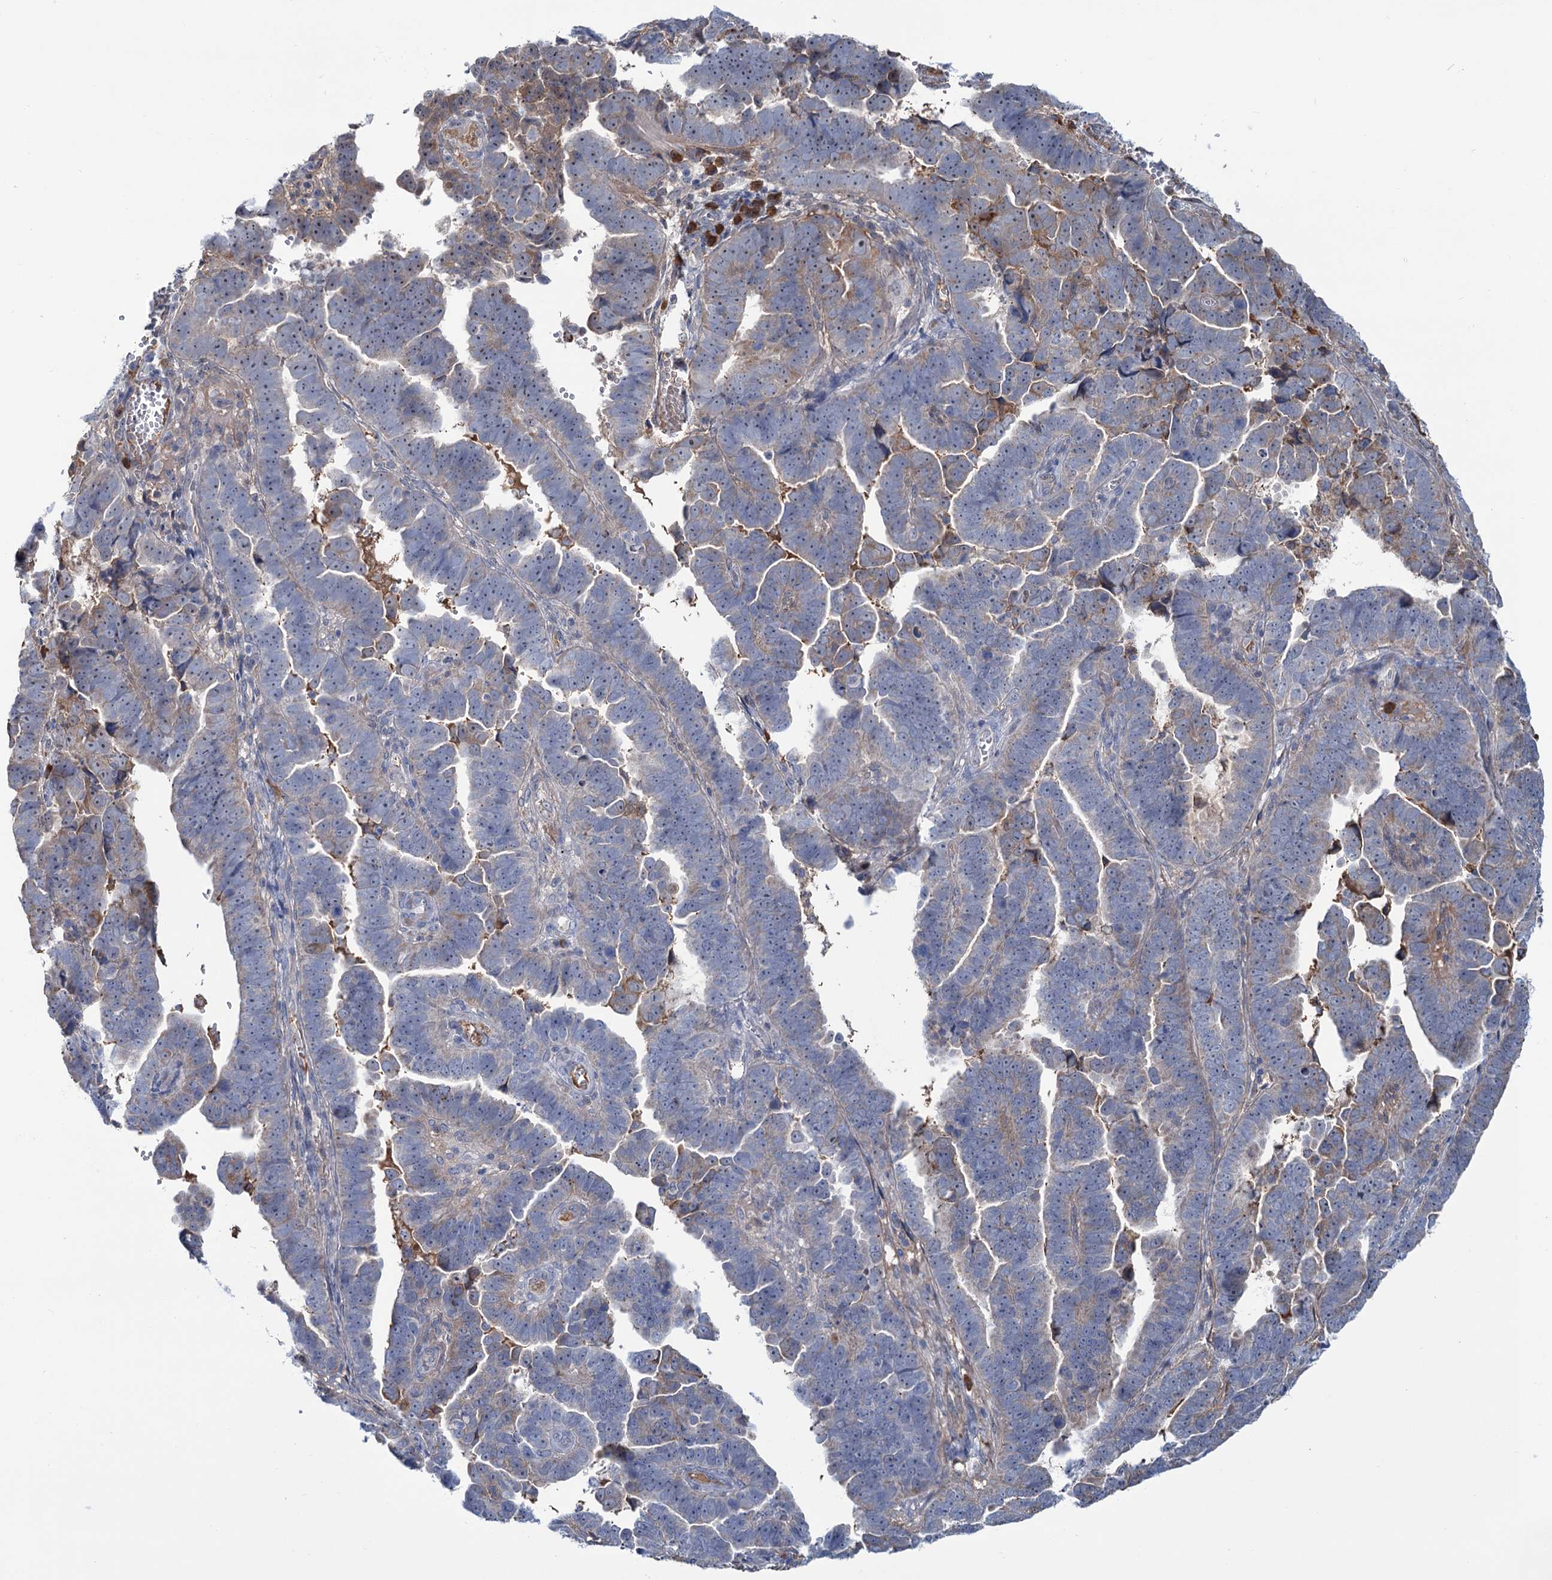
{"staining": {"intensity": "weak", "quantity": "25%-75%", "location": "cytoplasmic/membranous"}, "tissue": "endometrial cancer", "cell_type": "Tumor cells", "image_type": "cancer", "snomed": [{"axis": "morphology", "description": "Adenocarcinoma, NOS"}, {"axis": "topography", "description": "Endometrium"}], "caption": "A histopathology image showing weak cytoplasmic/membranous staining in about 25%-75% of tumor cells in endometrial cancer (adenocarcinoma), as visualized by brown immunohistochemical staining.", "gene": "LPIN1", "patient": {"sex": "female", "age": 75}}